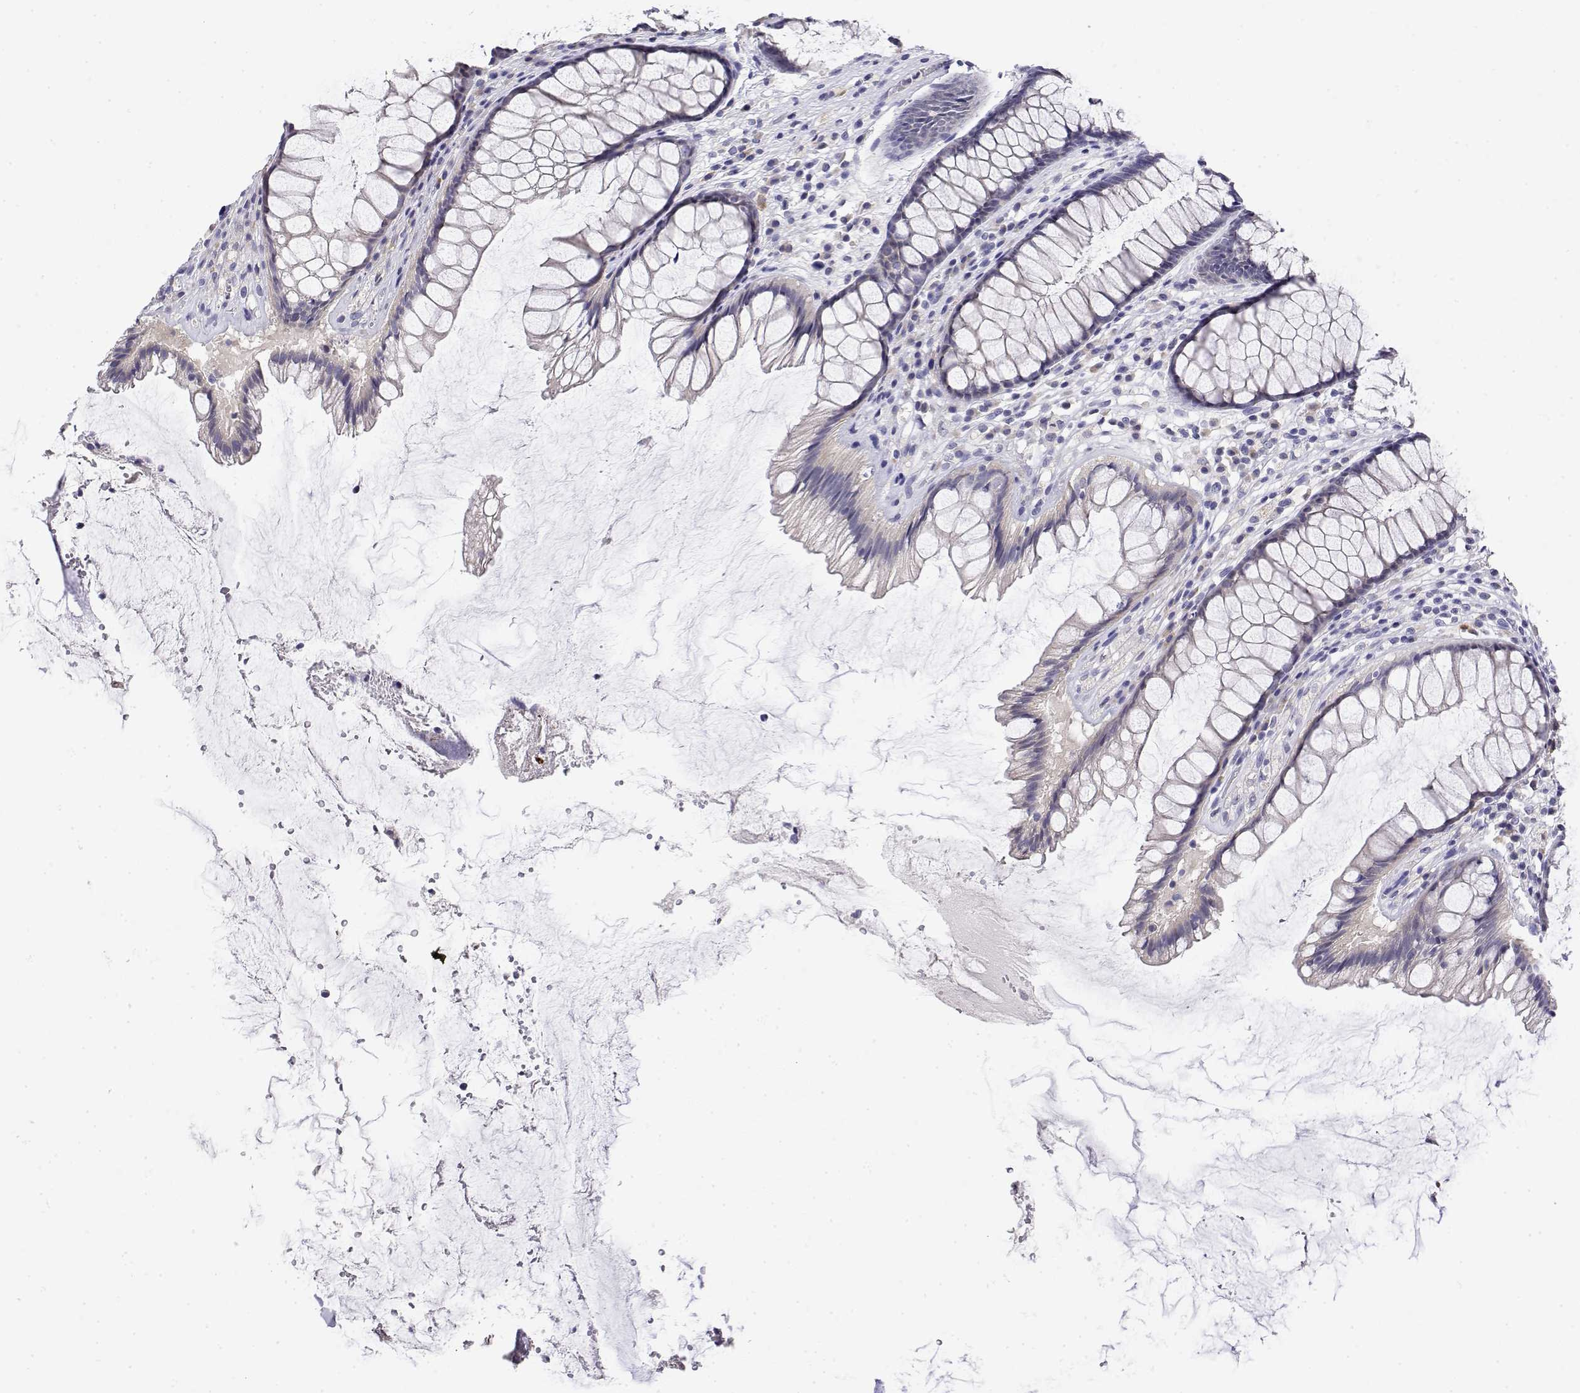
{"staining": {"intensity": "negative", "quantity": "none", "location": "none"}, "tissue": "rectum", "cell_type": "Glandular cells", "image_type": "normal", "snomed": [{"axis": "morphology", "description": "Normal tissue, NOS"}, {"axis": "topography", "description": "Rectum"}], "caption": "IHC image of normal rectum: rectum stained with DAB (3,3'-diaminobenzidine) exhibits no significant protein staining in glandular cells. (Immunohistochemistry (ihc), brightfield microscopy, high magnification).", "gene": "LY6D", "patient": {"sex": "male", "age": 72}}